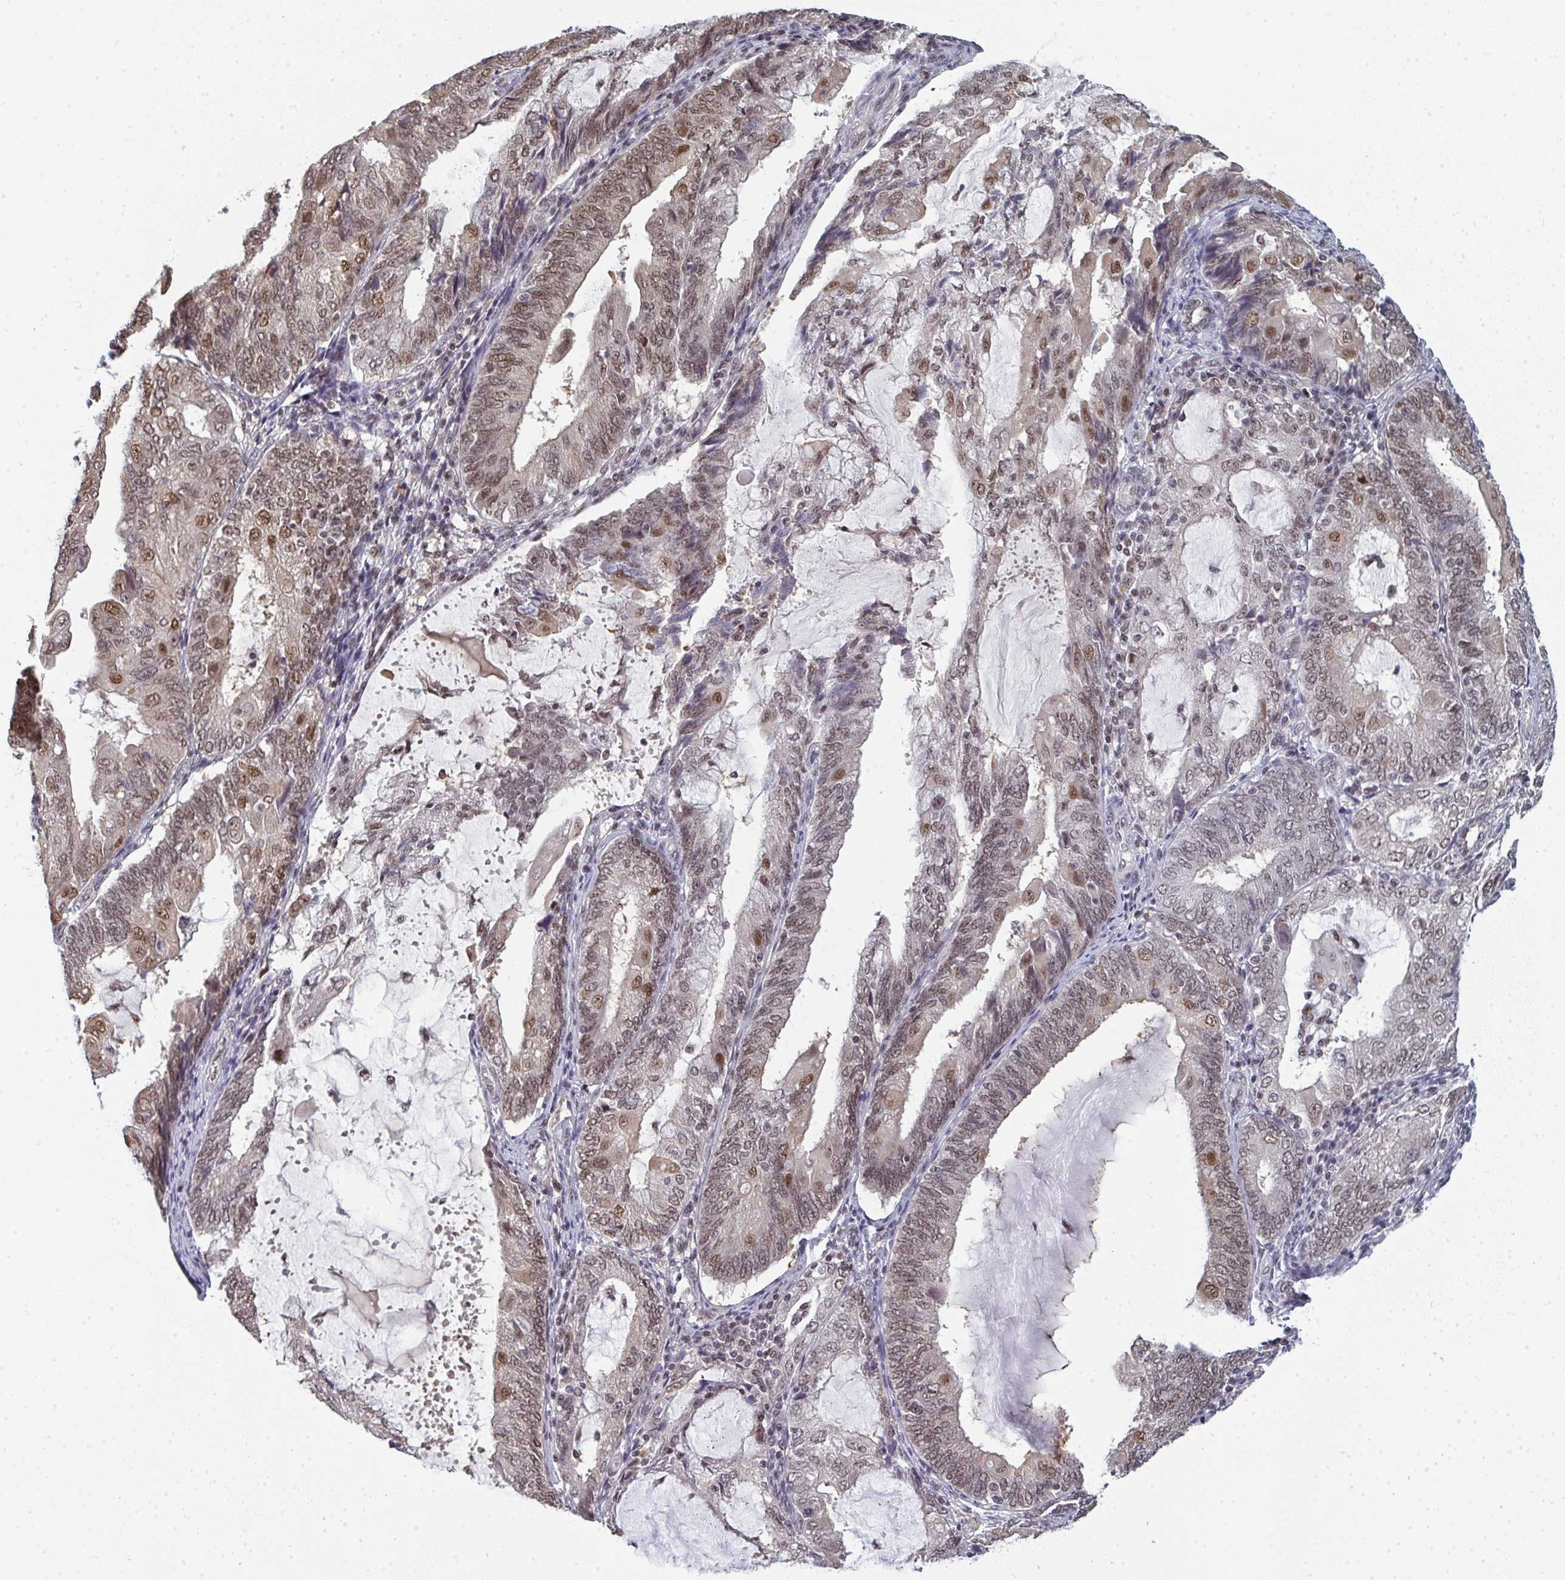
{"staining": {"intensity": "moderate", "quantity": "25%-75%", "location": "nuclear"}, "tissue": "endometrial cancer", "cell_type": "Tumor cells", "image_type": "cancer", "snomed": [{"axis": "morphology", "description": "Adenocarcinoma, NOS"}, {"axis": "topography", "description": "Endometrium"}], "caption": "Human endometrial cancer stained for a protein (brown) demonstrates moderate nuclear positive expression in approximately 25%-75% of tumor cells.", "gene": "ATF1", "patient": {"sex": "female", "age": 81}}